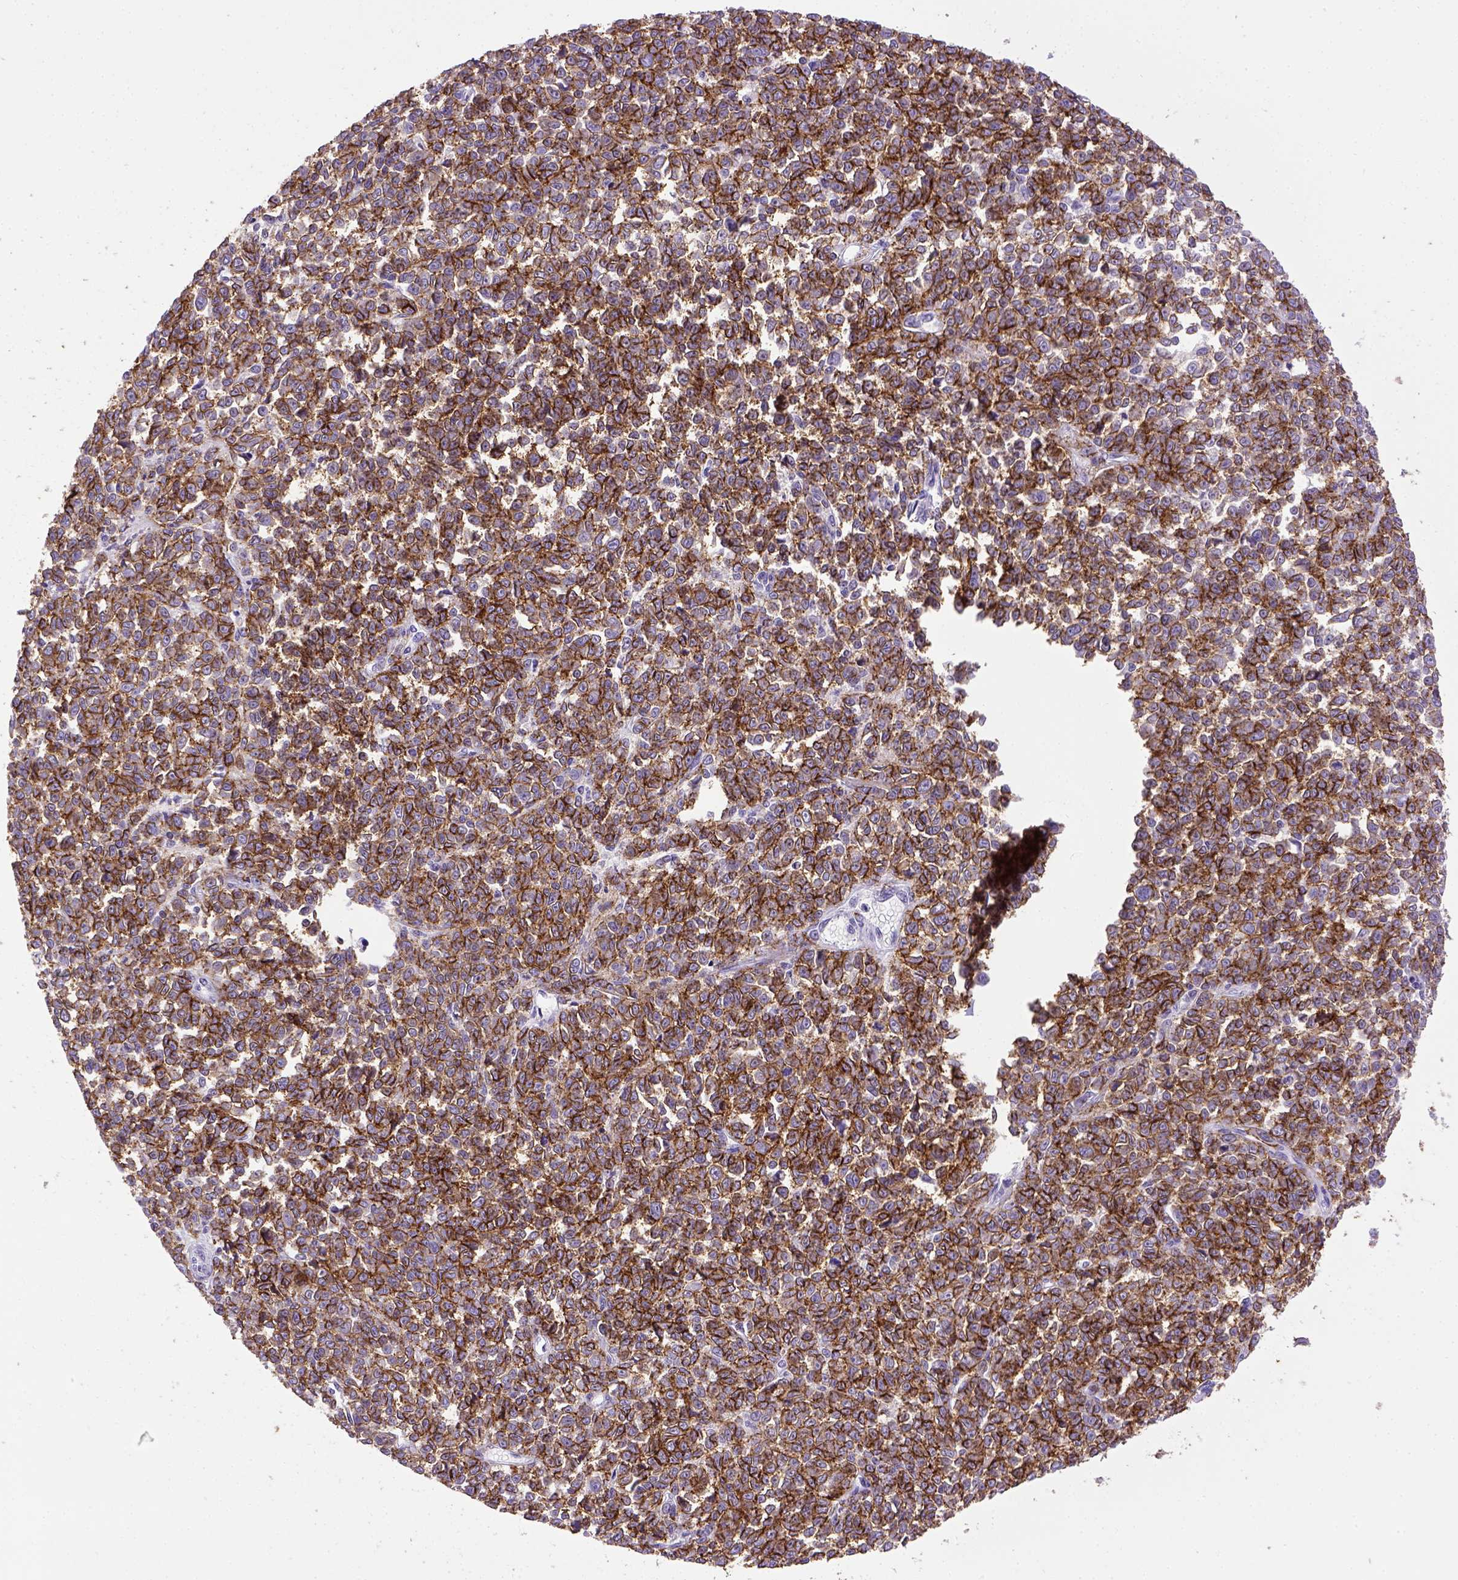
{"staining": {"intensity": "strong", "quantity": ">75%", "location": "cytoplasmic/membranous"}, "tissue": "melanoma", "cell_type": "Tumor cells", "image_type": "cancer", "snomed": [{"axis": "morphology", "description": "Malignant melanoma, NOS"}, {"axis": "topography", "description": "Skin"}], "caption": "Malignant melanoma was stained to show a protein in brown. There is high levels of strong cytoplasmic/membranous staining in about >75% of tumor cells.", "gene": "CDH1", "patient": {"sex": "female", "age": 95}}